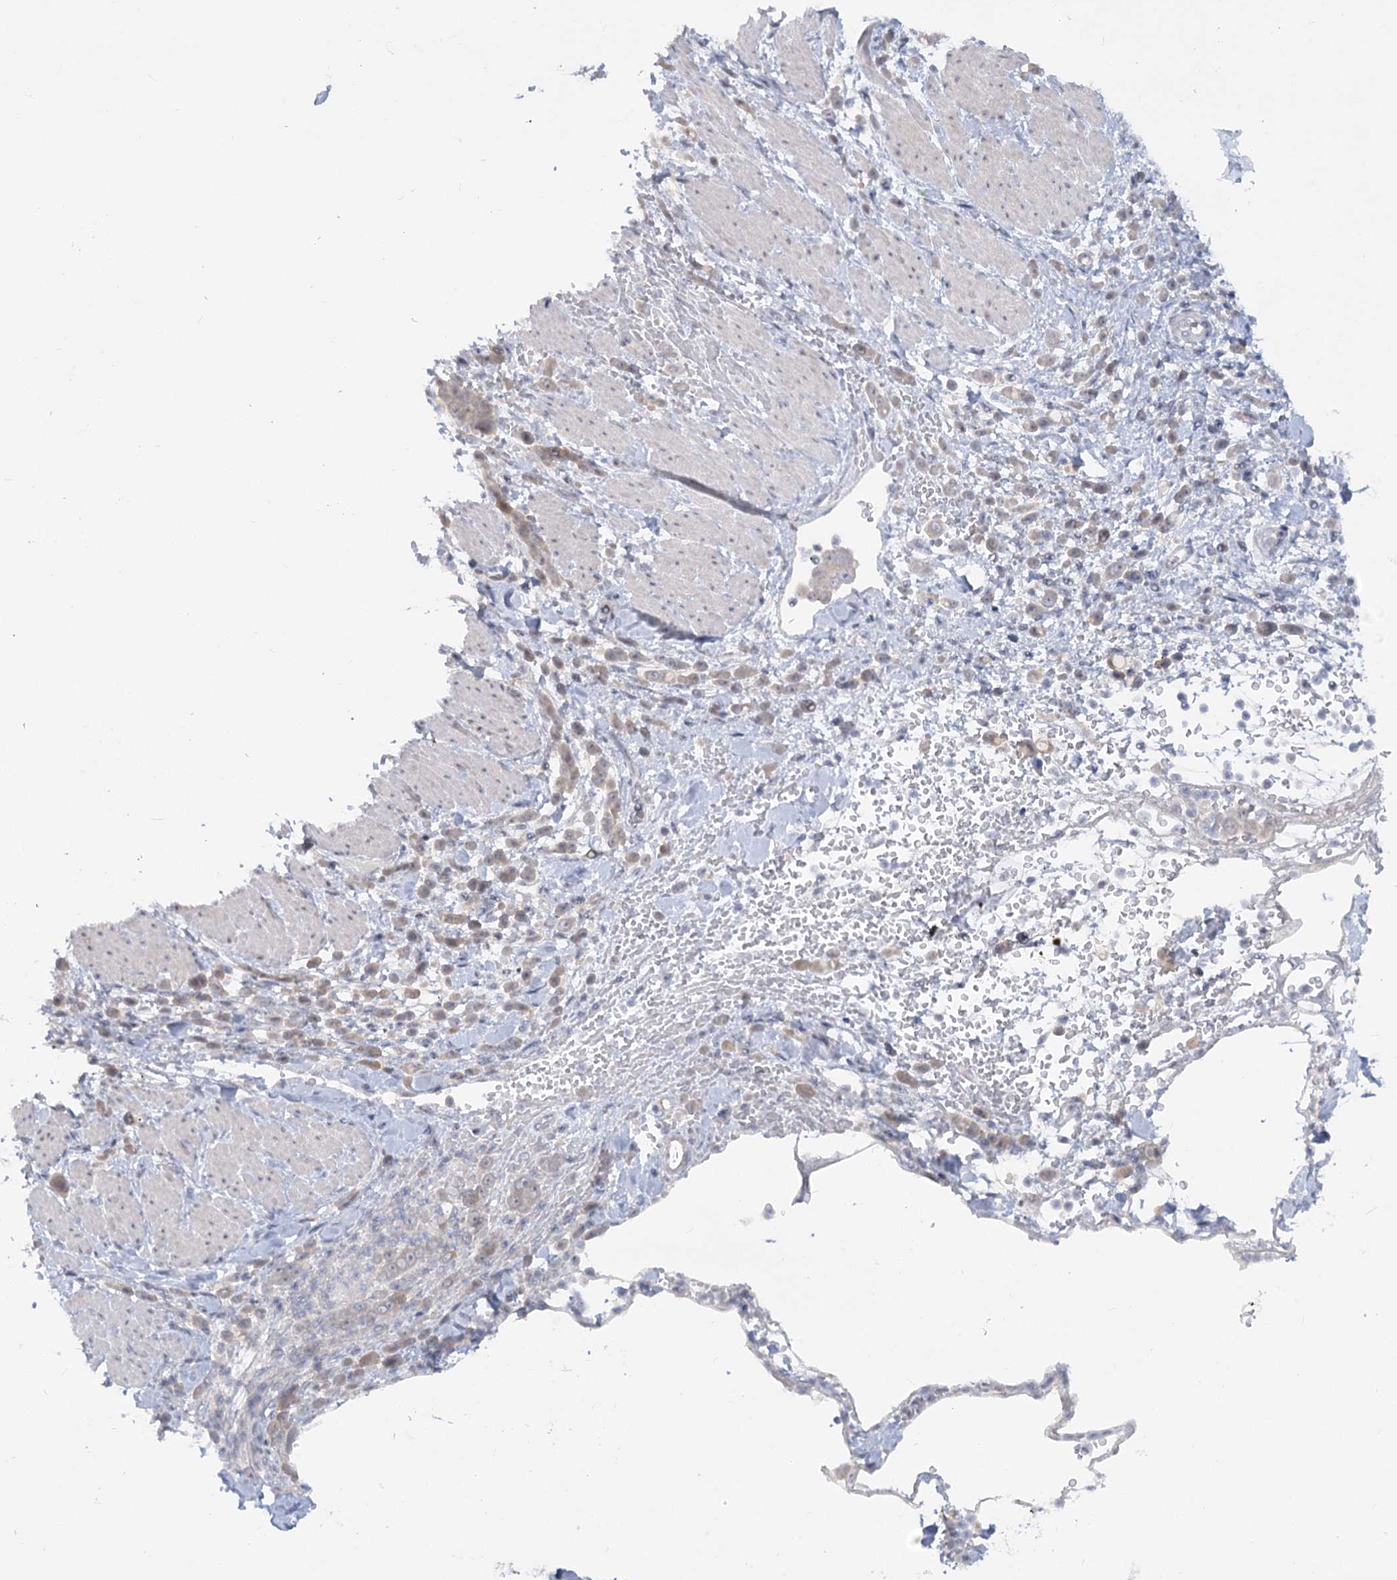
{"staining": {"intensity": "negative", "quantity": "none", "location": "none"}, "tissue": "pancreatic cancer", "cell_type": "Tumor cells", "image_type": "cancer", "snomed": [{"axis": "morphology", "description": "Normal tissue, NOS"}, {"axis": "morphology", "description": "Adenocarcinoma, NOS"}, {"axis": "topography", "description": "Pancreas"}], "caption": "The image exhibits no significant positivity in tumor cells of pancreatic cancer. (DAB immunohistochemistry visualized using brightfield microscopy, high magnification).", "gene": "EFHC2", "patient": {"sex": "female", "age": 64}}